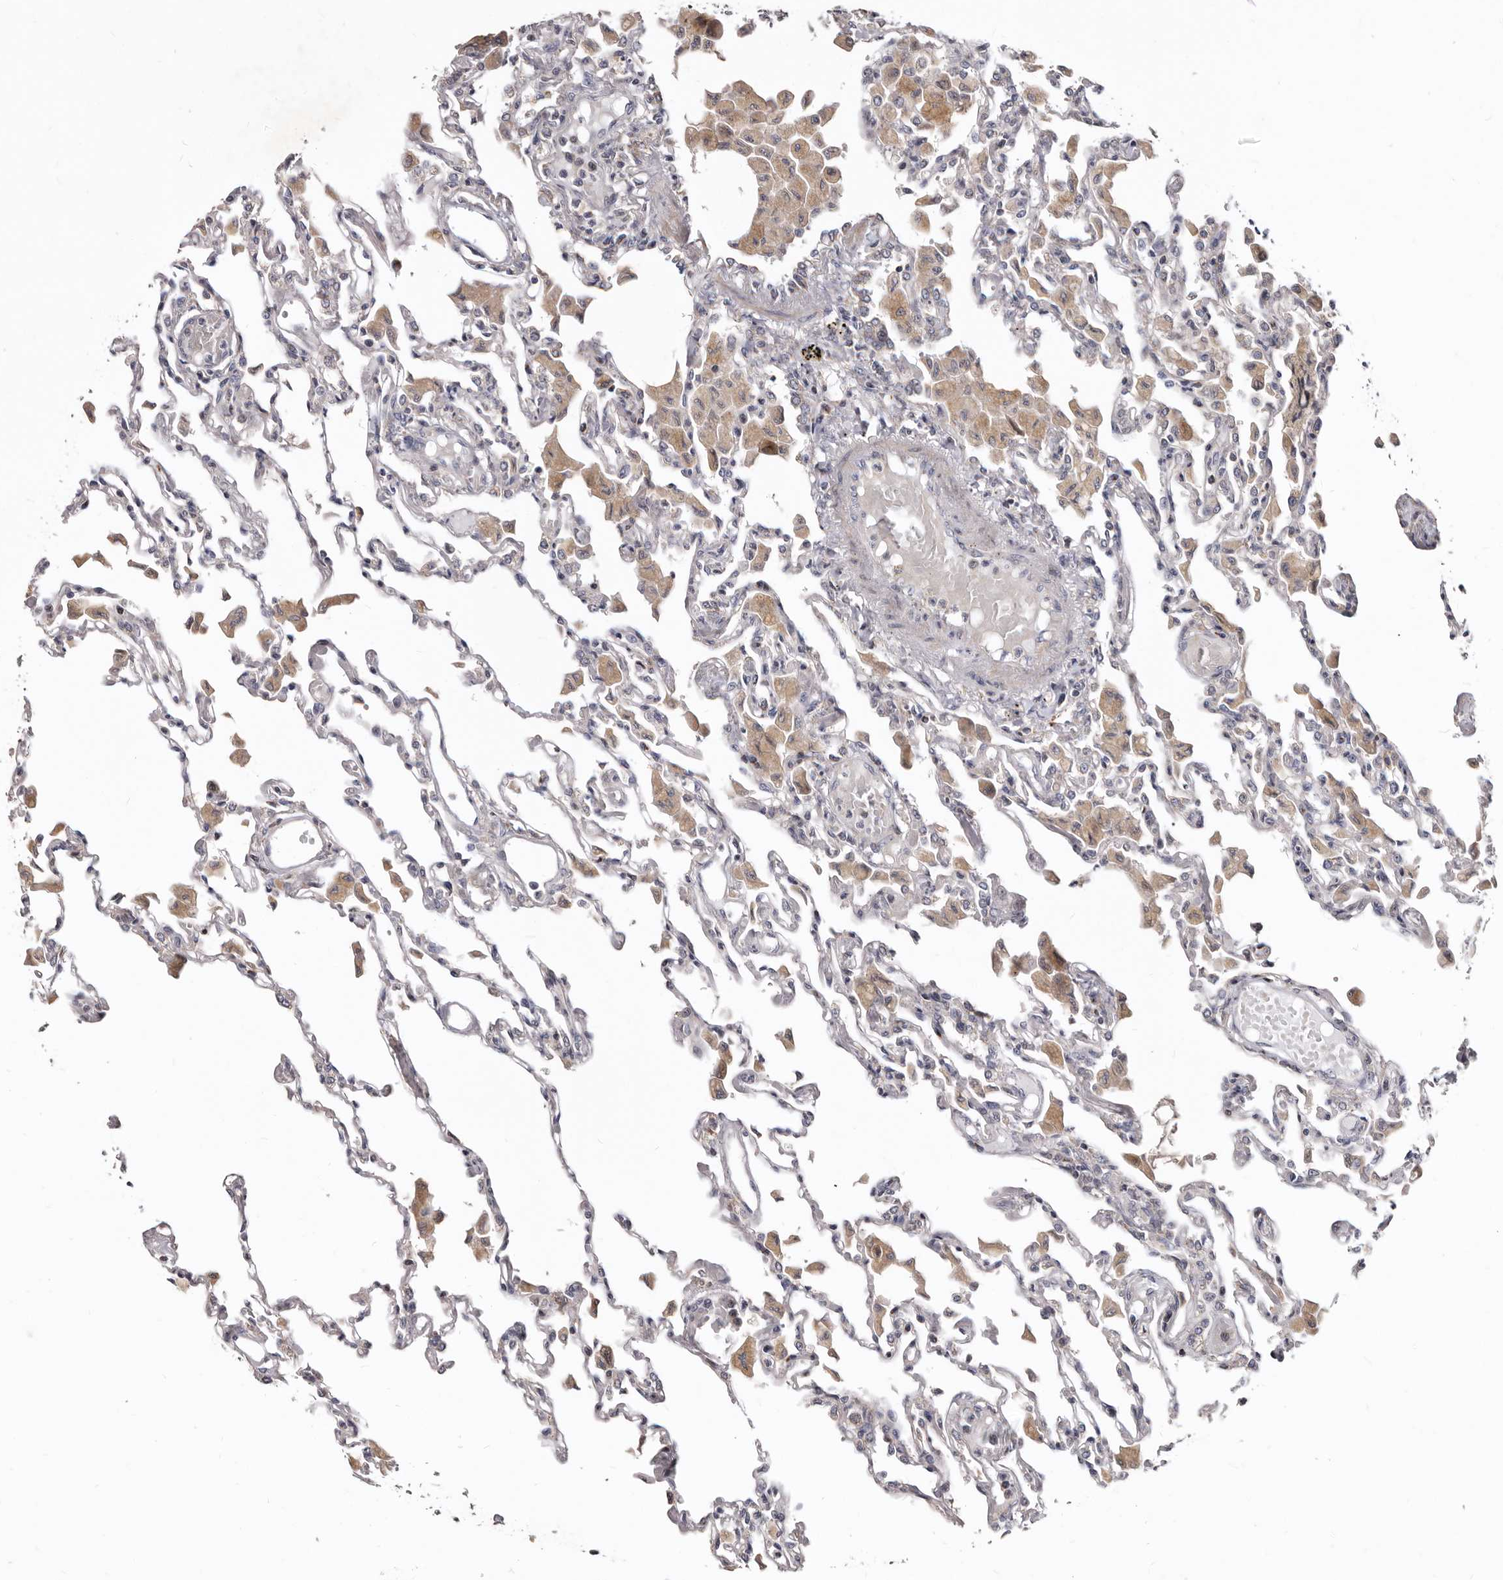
{"staining": {"intensity": "negative", "quantity": "none", "location": "none"}, "tissue": "lung", "cell_type": "Alveolar cells", "image_type": "normal", "snomed": [{"axis": "morphology", "description": "Normal tissue, NOS"}, {"axis": "topography", "description": "Bronchus"}, {"axis": "topography", "description": "Lung"}], "caption": "This photomicrograph is of benign lung stained with immunohistochemistry to label a protein in brown with the nuclei are counter-stained blue. There is no positivity in alveolar cells.", "gene": "SMC4", "patient": {"sex": "female", "age": 49}}